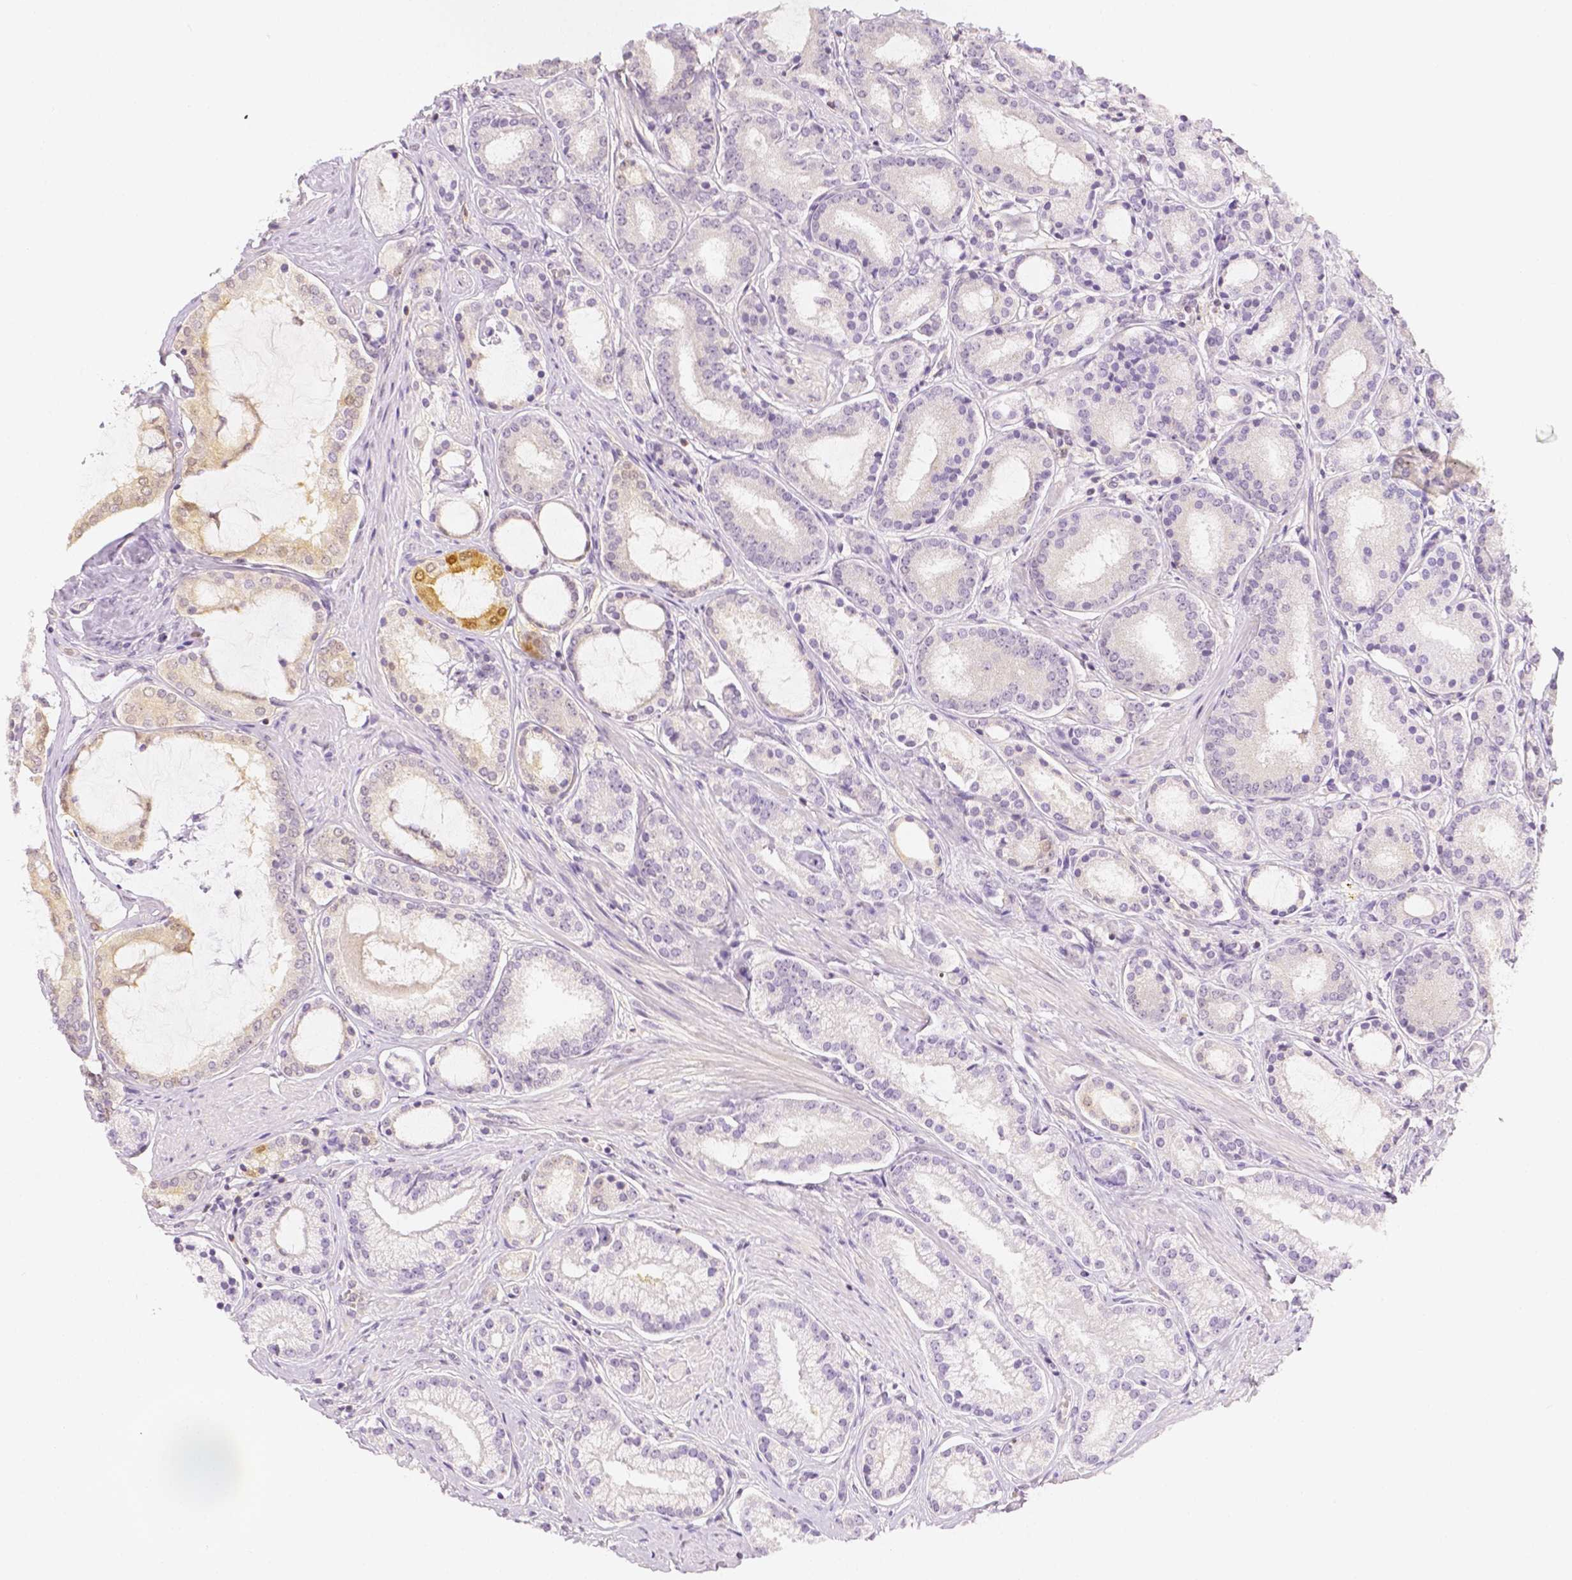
{"staining": {"intensity": "moderate", "quantity": "<25%", "location": "cytoplasmic/membranous,nuclear"}, "tissue": "prostate cancer", "cell_type": "Tumor cells", "image_type": "cancer", "snomed": [{"axis": "morphology", "description": "Adenocarcinoma, High grade"}, {"axis": "topography", "description": "Prostate"}], "caption": "The image exhibits immunohistochemical staining of prostate cancer (adenocarcinoma (high-grade)). There is moderate cytoplasmic/membranous and nuclear positivity is seen in about <25% of tumor cells.", "gene": "SGTB", "patient": {"sex": "male", "age": 63}}